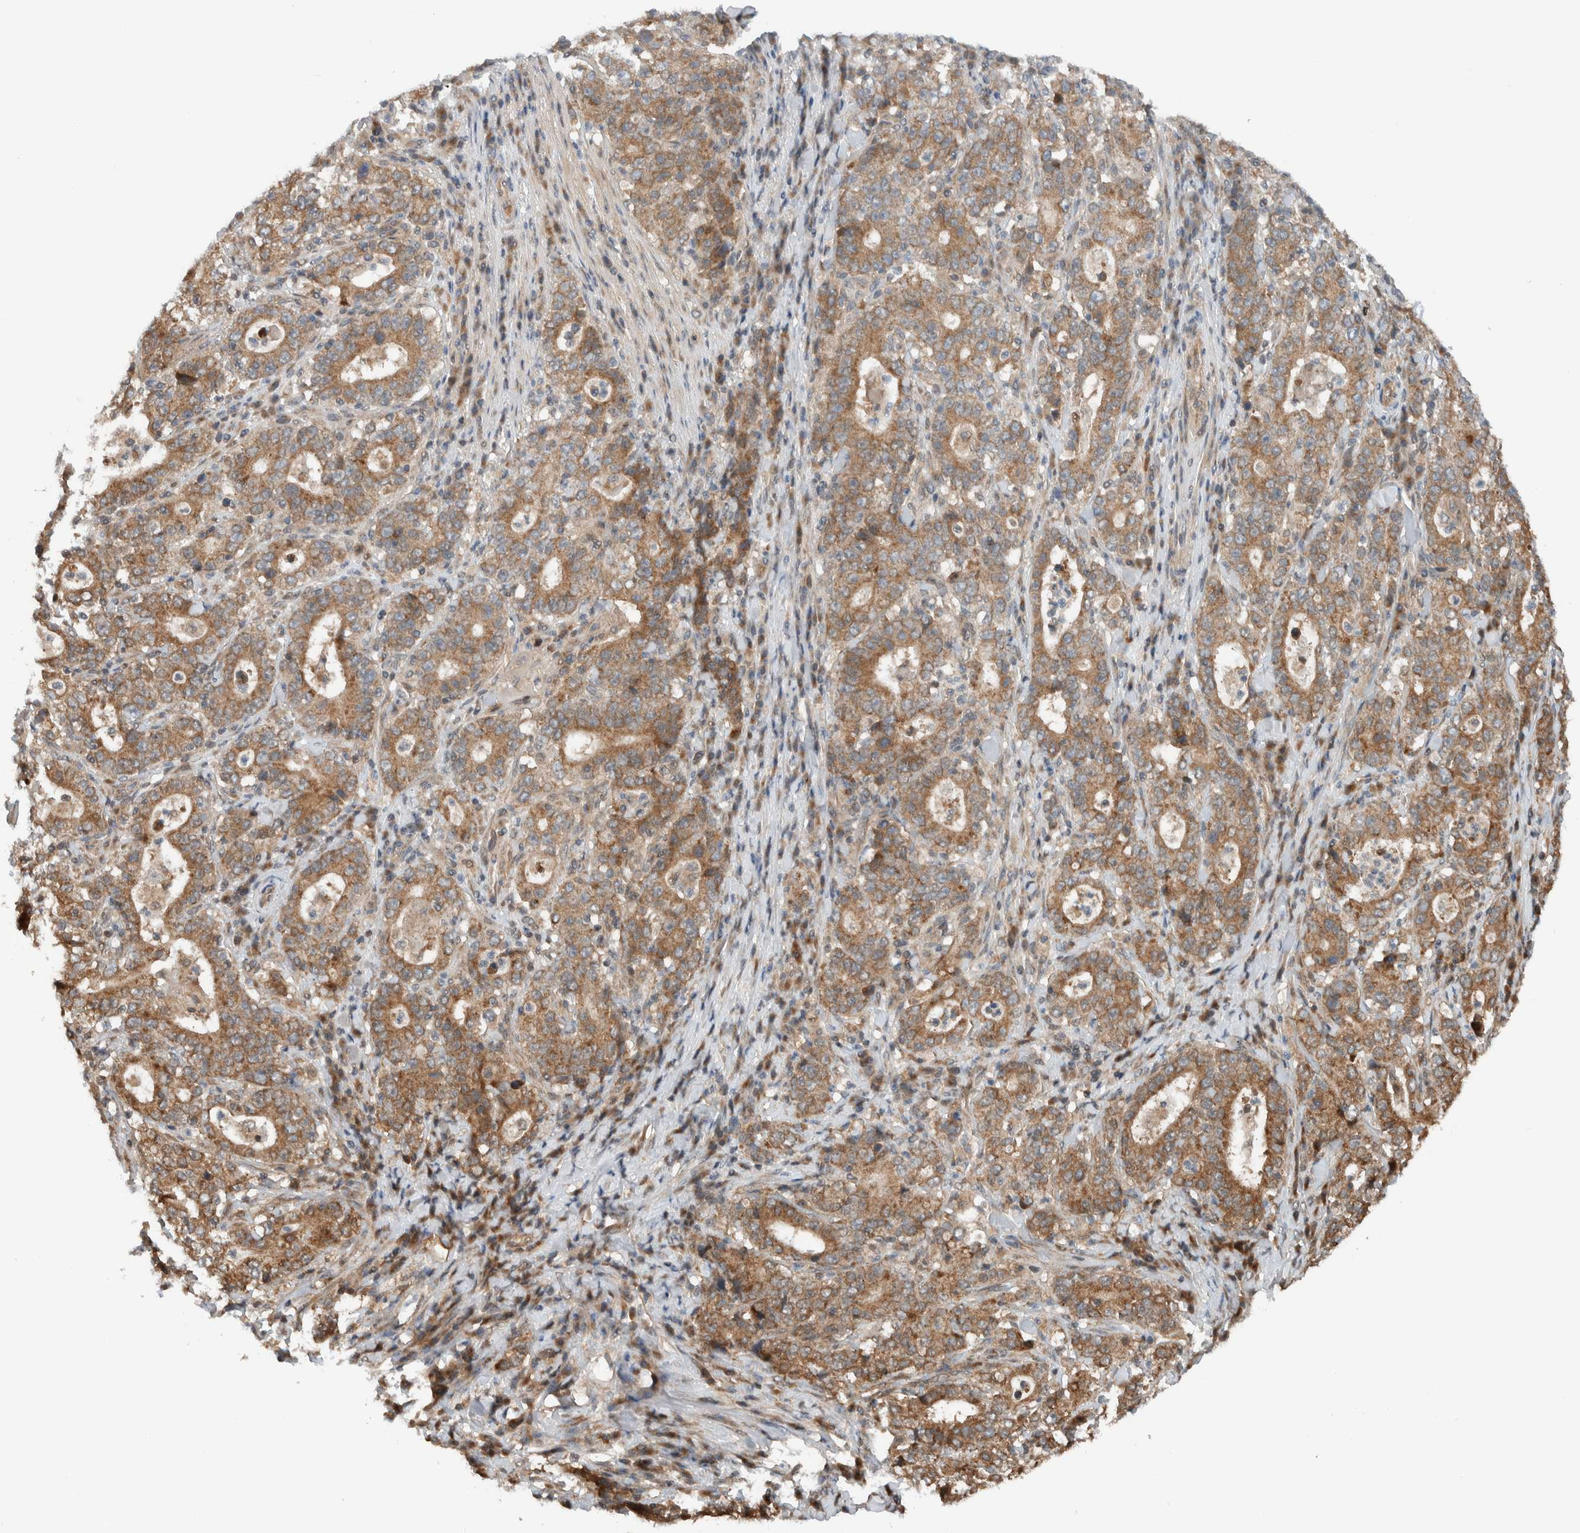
{"staining": {"intensity": "moderate", "quantity": ">75%", "location": "cytoplasmic/membranous"}, "tissue": "stomach cancer", "cell_type": "Tumor cells", "image_type": "cancer", "snomed": [{"axis": "morphology", "description": "Normal tissue, NOS"}, {"axis": "morphology", "description": "Adenocarcinoma, NOS"}, {"axis": "topography", "description": "Stomach, upper"}, {"axis": "topography", "description": "Stomach"}], "caption": "There is medium levels of moderate cytoplasmic/membranous staining in tumor cells of stomach adenocarcinoma, as demonstrated by immunohistochemical staining (brown color).", "gene": "KLHL6", "patient": {"sex": "male", "age": 59}}